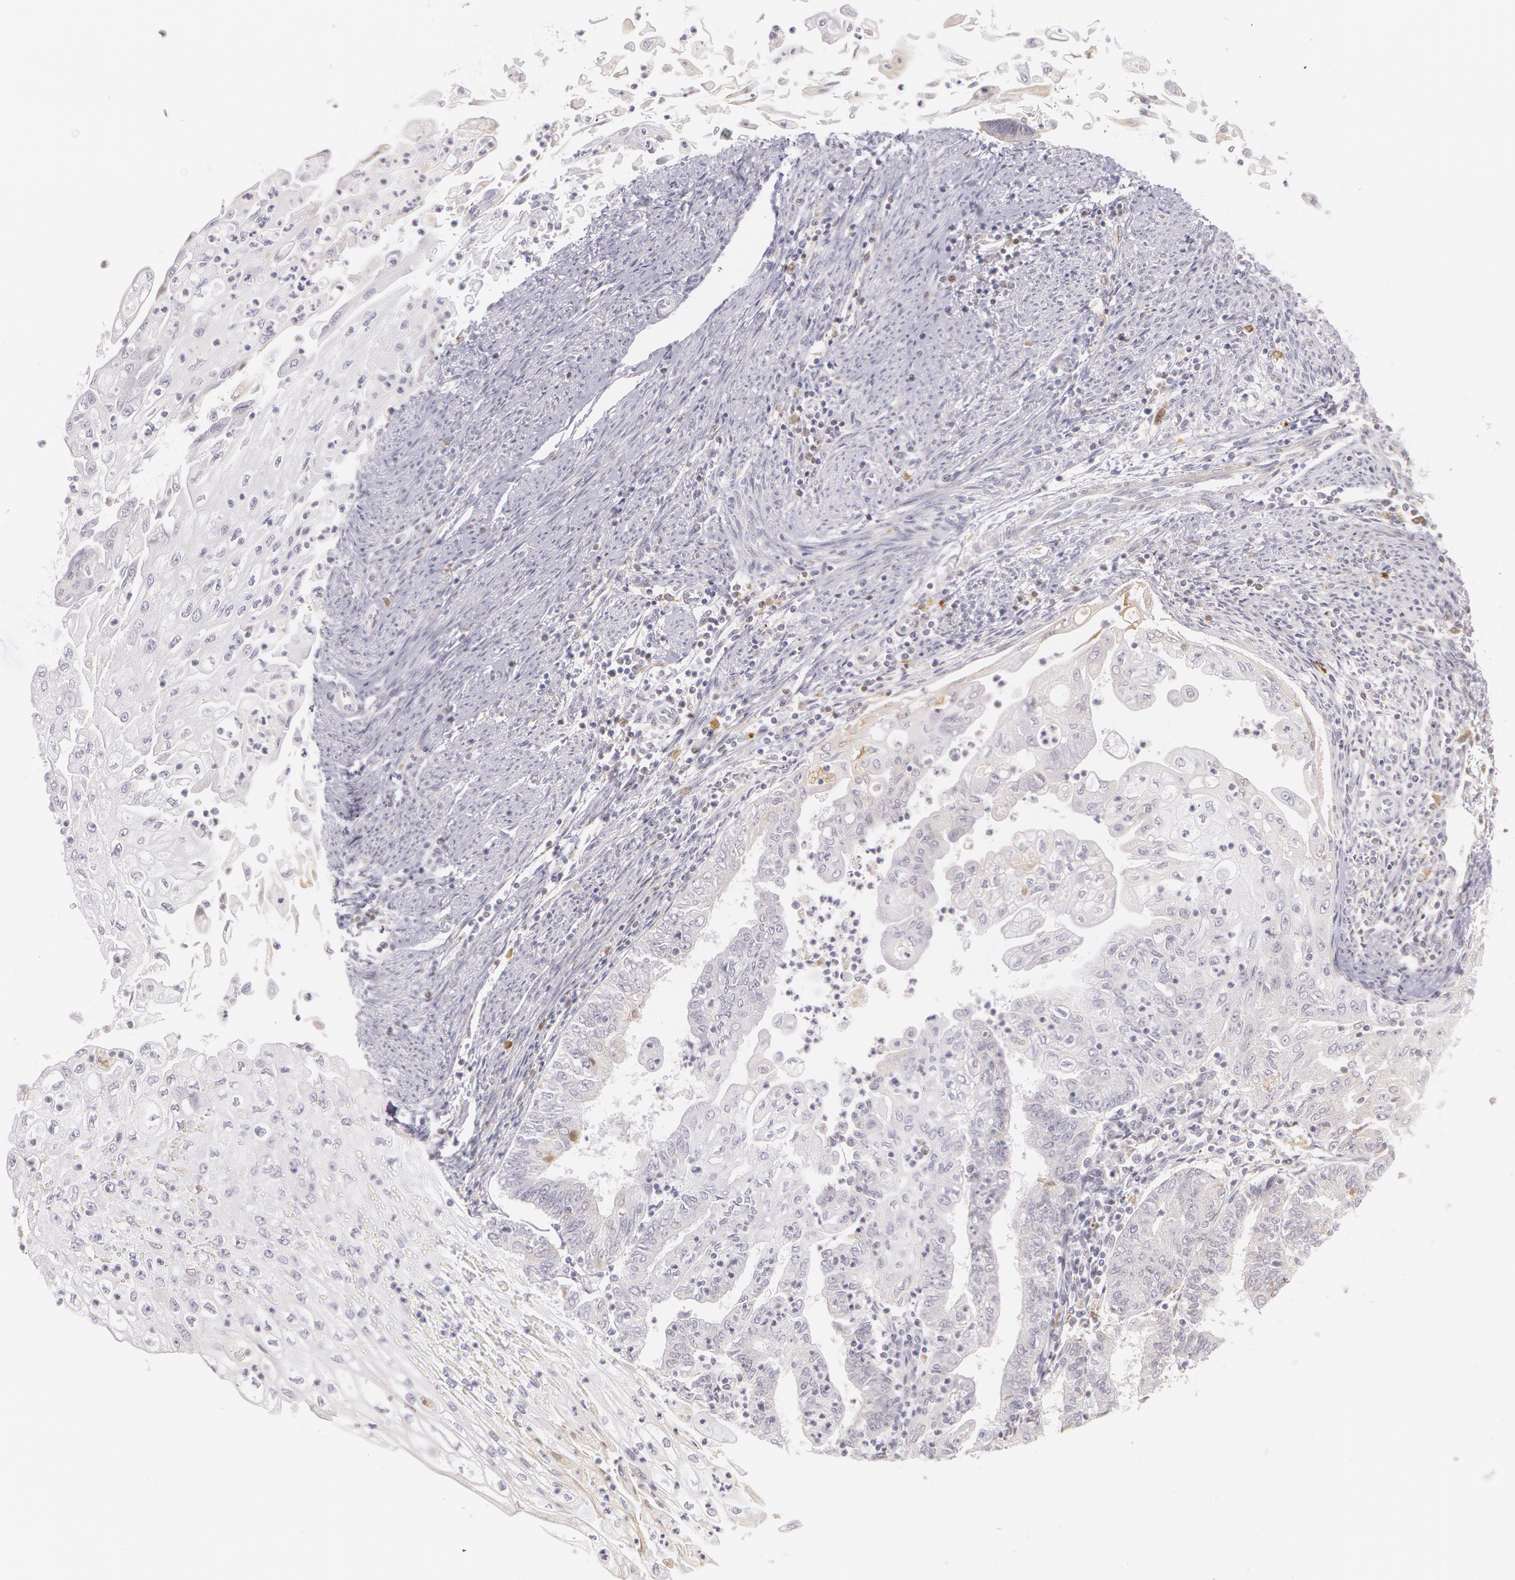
{"staining": {"intensity": "negative", "quantity": "none", "location": "none"}, "tissue": "endometrial cancer", "cell_type": "Tumor cells", "image_type": "cancer", "snomed": [{"axis": "morphology", "description": "Adenocarcinoma, NOS"}, {"axis": "topography", "description": "Endometrium"}], "caption": "High magnification brightfield microscopy of endometrial cancer stained with DAB (3,3'-diaminobenzidine) (brown) and counterstained with hematoxylin (blue): tumor cells show no significant expression.", "gene": "LBP", "patient": {"sex": "female", "age": 75}}